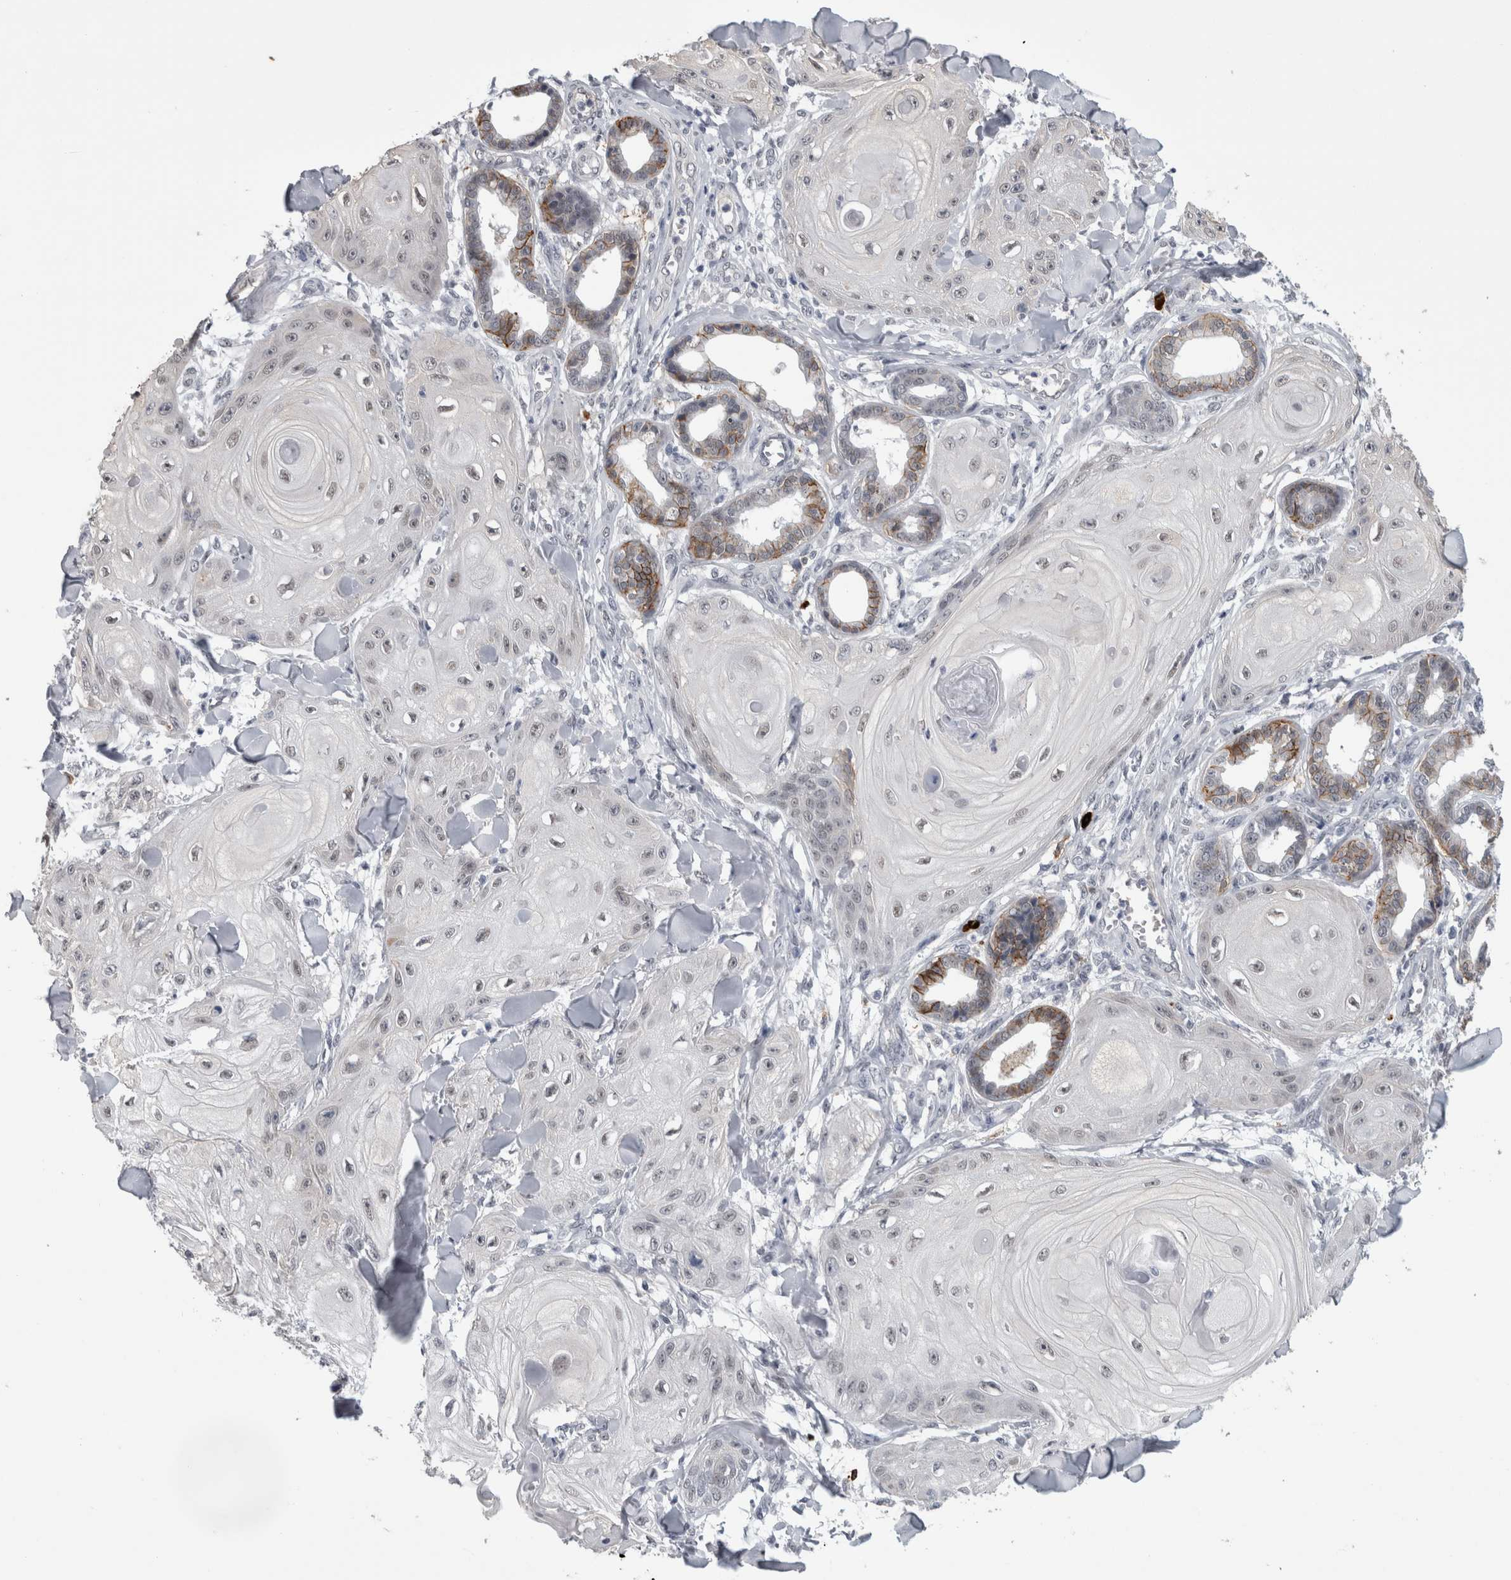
{"staining": {"intensity": "weak", "quantity": "25%-75%", "location": "nuclear"}, "tissue": "skin cancer", "cell_type": "Tumor cells", "image_type": "cancer", "snomed": [{"axis": "morphology", "description": "Squamous cell carcinoma, NOS"}, {"axis": "topography", "description": "Skin"}], "caption": "Squamous cell carcinoma (skin) stained with a brown dye reveals weak nuclear positive staining in approximately 25%-75% of tumor cells.", "gene": "PEBP4", "patient": {"sex": "male", "age": 74}}